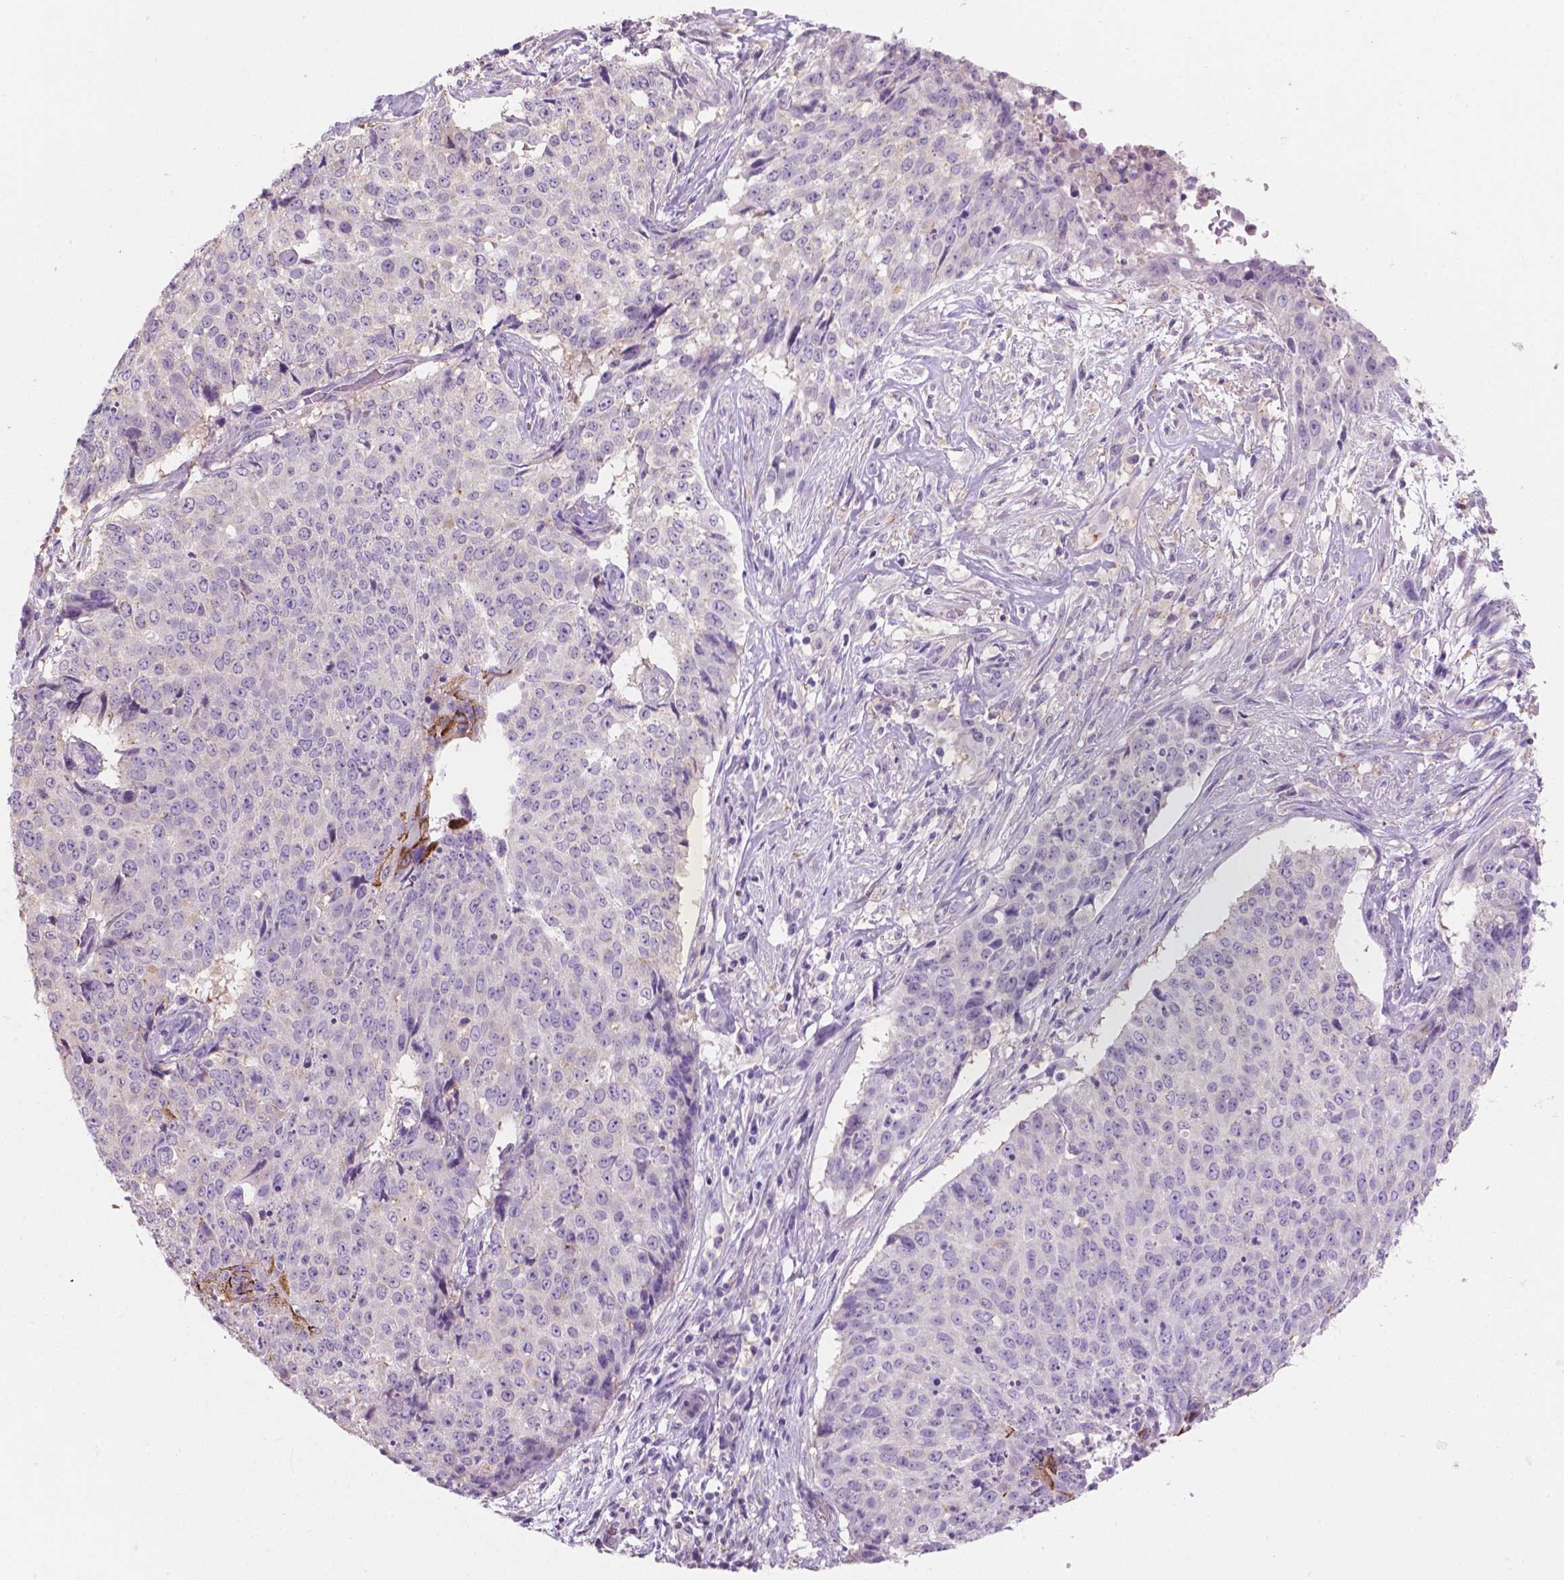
{"staining": {"intensity": "moderate", "quantity": "<25%", "location": "cytoplasmic/membranous"}, "tissue": "lung cancer", "cell_type": "Tumor cells", "image_type": "cancer", "snomed": [{"axis": "morphology", "description": "Normal tissue, NOS"}, {"axis": "morphology", "description": "Squamous cell carcinoma, NOS"}, {"axis": "topography", "description": "Bronchus"}, {"axis": "topography", "description": "Lung"}], "caption": "The immunohistochemical stain shows moderate cytoplasmic/membranous staining in tumor cells of lung squamous cell carcinoma tissue. The protein is stained brown, and the nuclei are stained in blue (DAB (3,3'-diaminobenzidine) IHC with brightfield microscopy, high magnification).", "gene": "SBSN", "patient": {"sex": "male", "age": 64}}